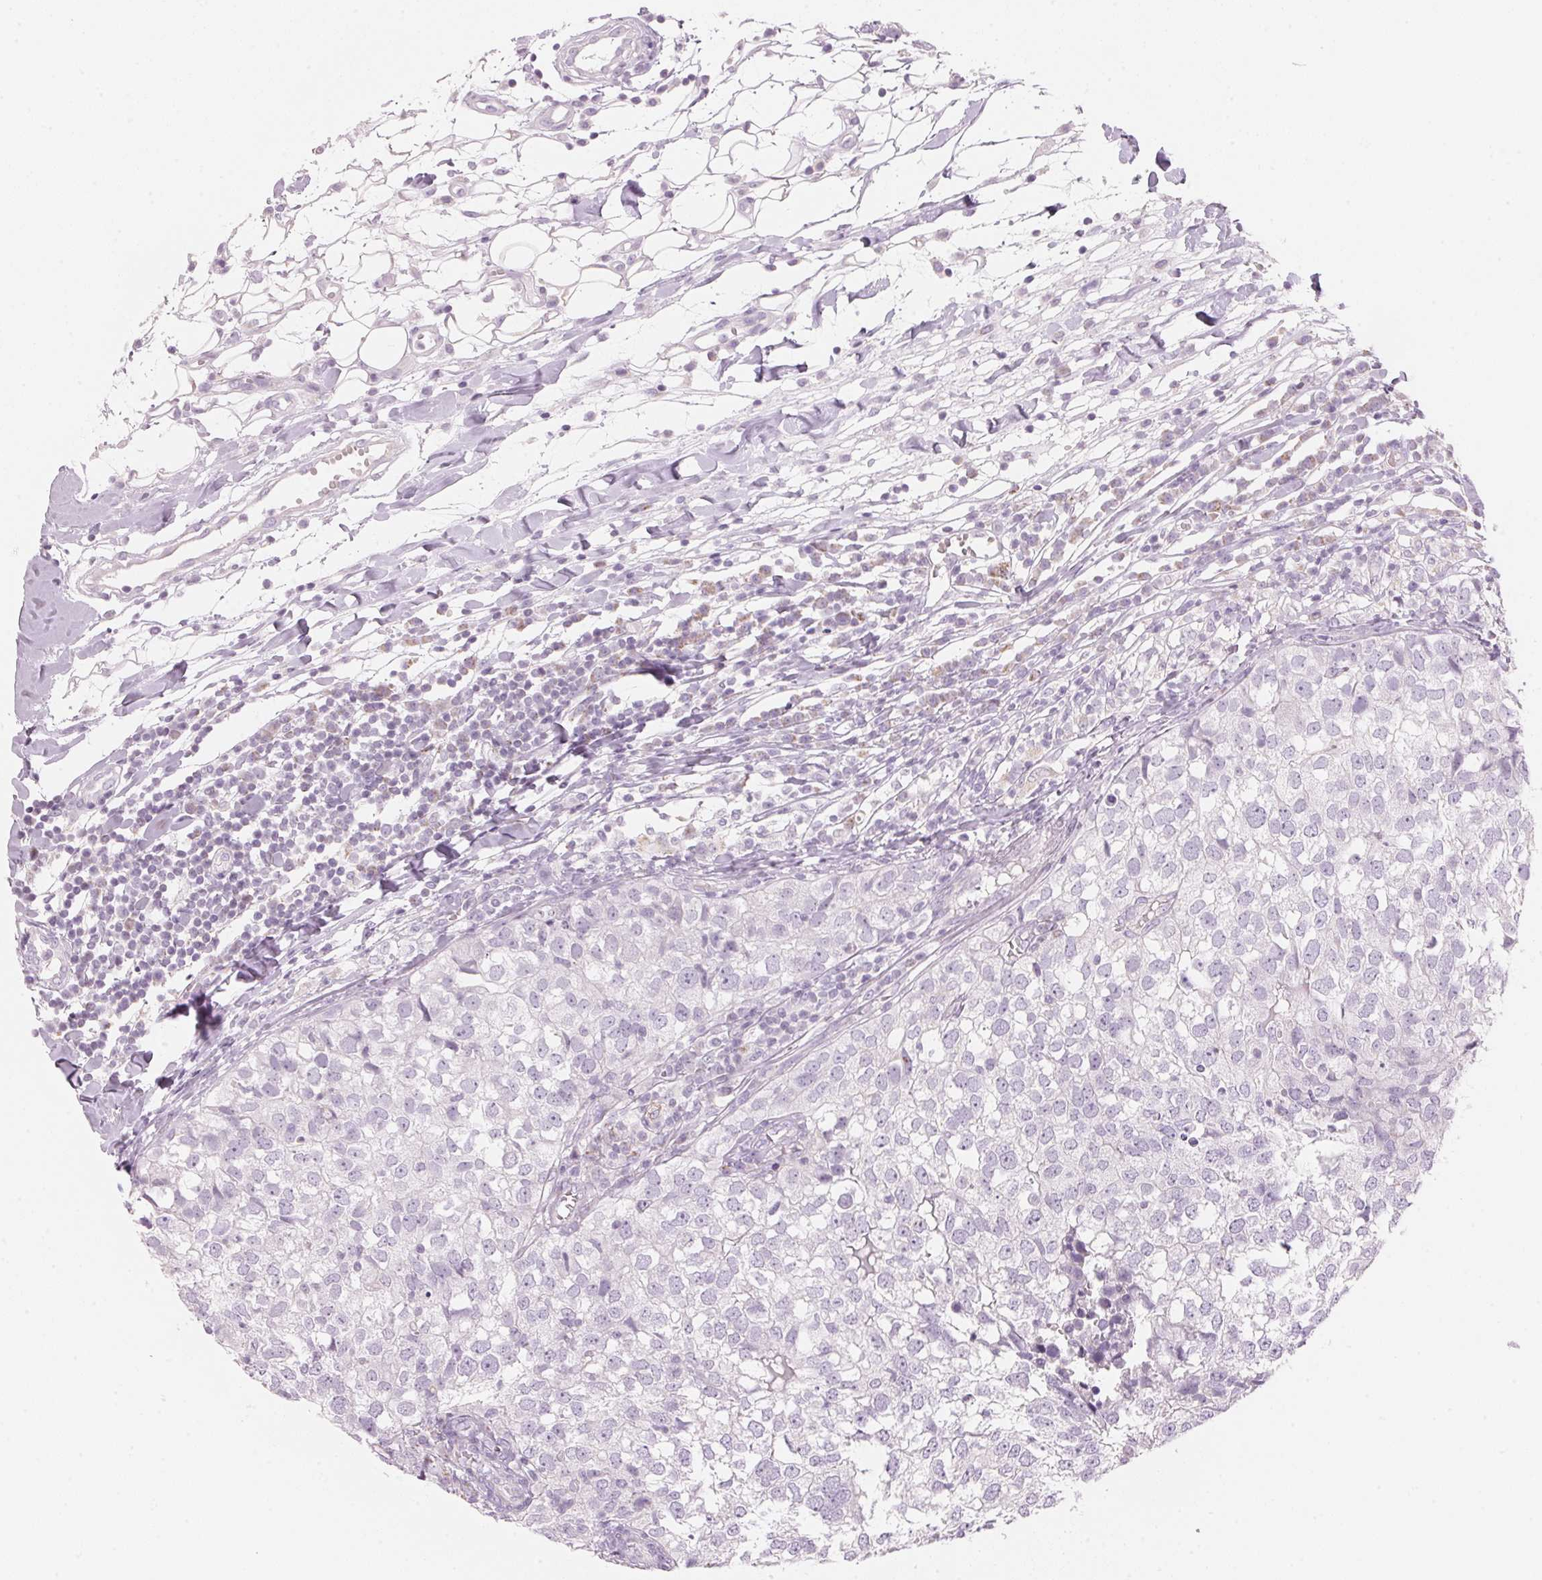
{"staining": {"intensity": "negative", "quantity": "none", "location": "none"}, "tissue": "breast cancer", "cell_type": "Tumor cells", "image_type": "cancer", "snomed": [{"axis": "morphology", "description": "Duct carcinoma"}, {"axis": "topography", "description": "Breast"}], "caption": "The immunohistochemistry (IHC) histopathology image has no significant expression in tumor cells of breast invasive ductal carcinoma tissue. (DAB immunohistochemistry (IHC), high magnification).", "gene": "HOXB13", "patient": {"sex": "female", "age": 30}}